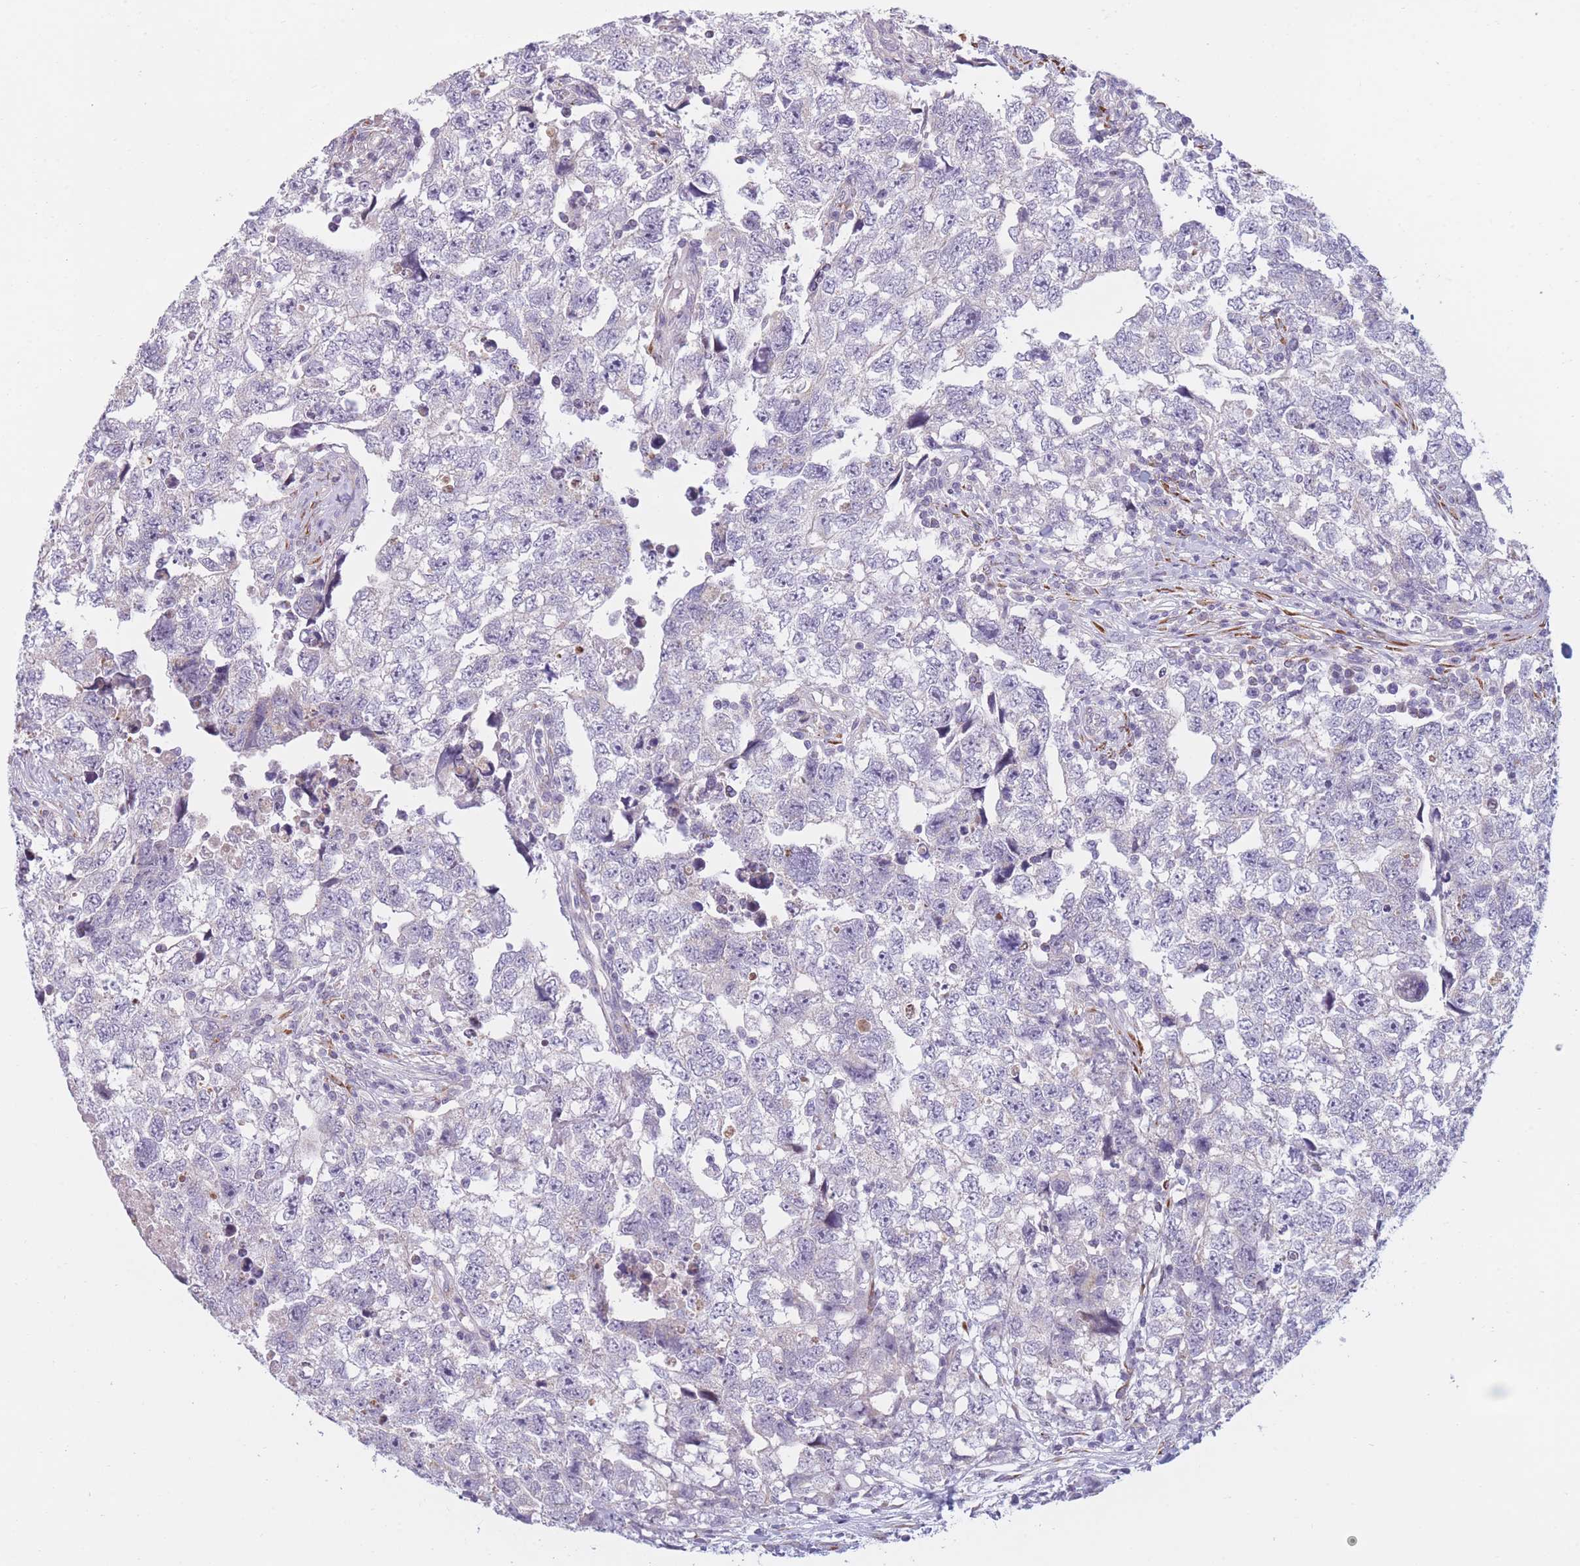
{"staining": {"intensity": "negative", "quantity": "none", "location": "none"}, "tissue": "testis cancer", "cell_type": "Tumor cells", "image_type": "cancer", "snomed": [{"axis": "morphology", "description": "Carcinoma, Embryonal, NOS"}, {"axis": "topography", "description": "Testis"}], "caption": "Immunohistochemistry (IHC) micrograph of testis embryonal carcinoma stained for a protein (brown), which displays no staining in tumor cells.", "gene": "CCNQ", "patient": {"sex": "male", "age": 22}}